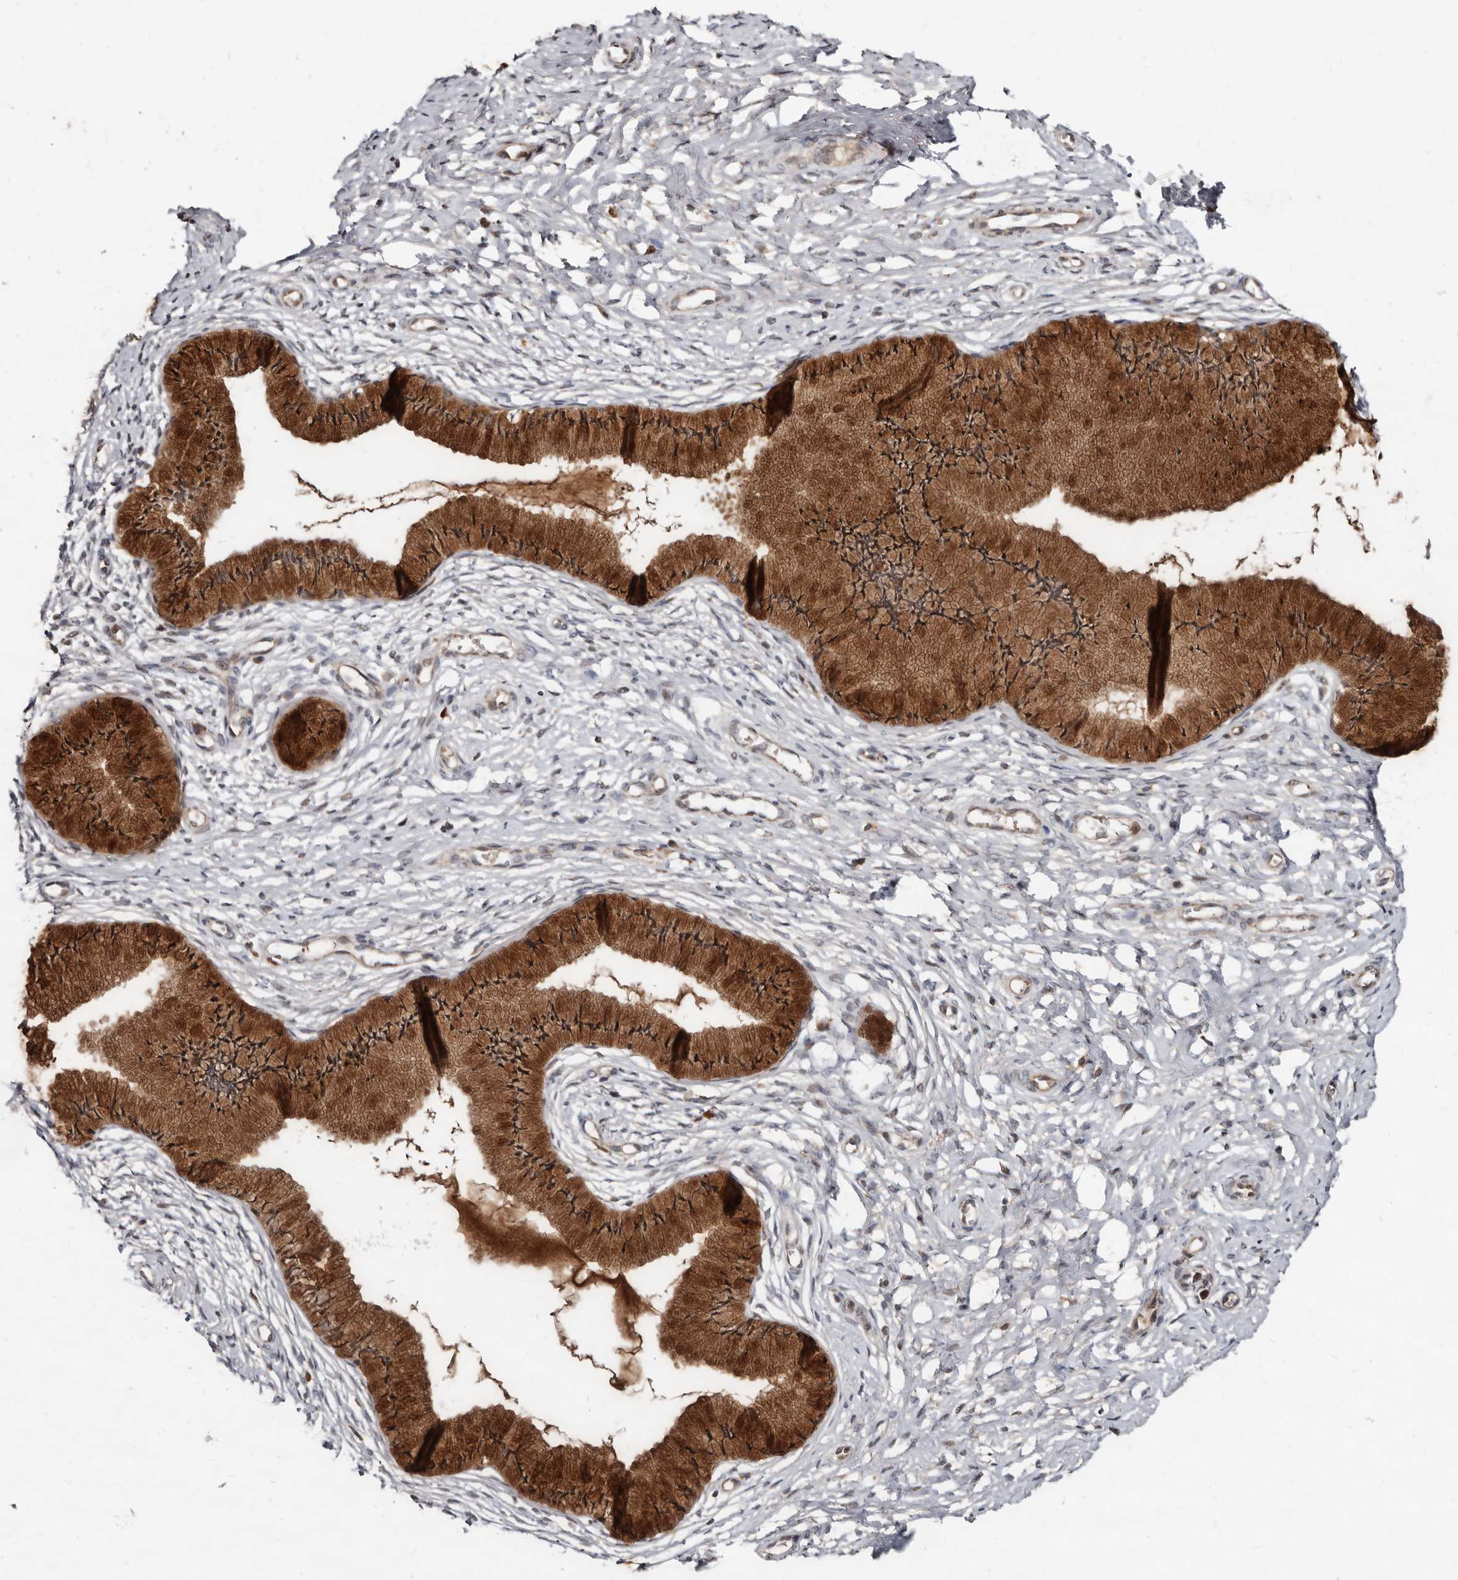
{"staining": {"intensity": "strong", "quantity": ">75%", "location": "cytoplasmic/membranous"}, "tissue": "cervix", "cell_type": "Glandular cells", "image_type": "normal", "snomed": [{"axis": "morphology", "description": "Normal tissue, NOS"}, {"axis": "topography", "description": "Cervix"}], "caption": "Immunohistochemistry (IHC) micrograph of unremarkable human cervix stained for a protein (brown), which demonstrates high levels of strong cytoplasmic/membranous staining in approximately >75% of glandular cells.", "gene": "WEE2", "patient": {"sex": "female", "age": 36}}